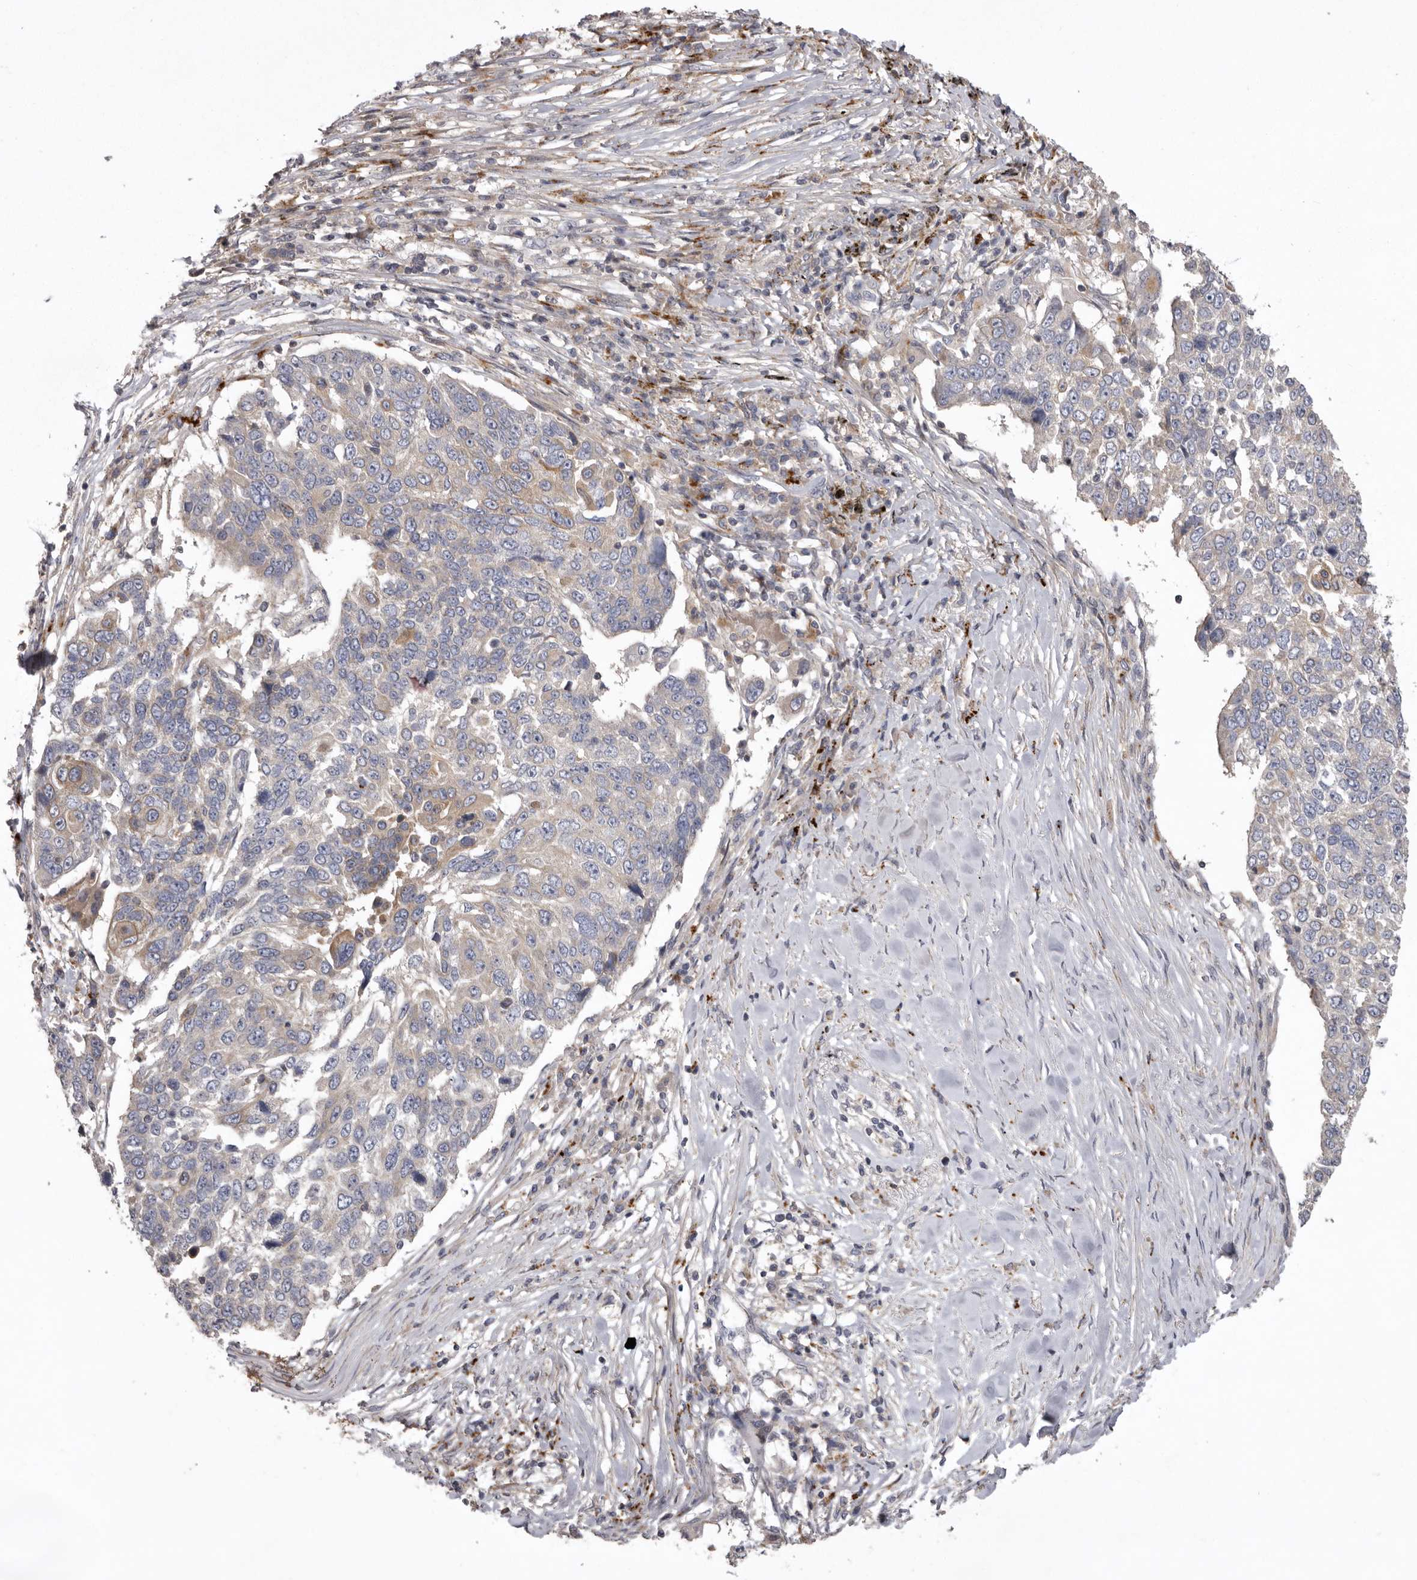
{"staining": {"intensity": "weak", "quantity": "<25%", "location": "cytoplasmic/membranous"}, "tissue": "lung cancer", "cell_type": "Tumor cells", "image_type": "cancer", "snomed": [{"axis": "morphology", "description": "Squamous cell carcinoma, NOS"}, {"axis": "topography", "description": "Lung"}], "caption": "High magnification brightfield microscopy of lung squamous cell carcinoma stained with DAB (3,3'-diaminobenzidine) (brown) and counterstained with hematoxylin (blue): tumor cells show no significant expression. Nuclei are stained in blue.", "gene": "WDR47", "patient": {"sex": "male", "age": 66}}